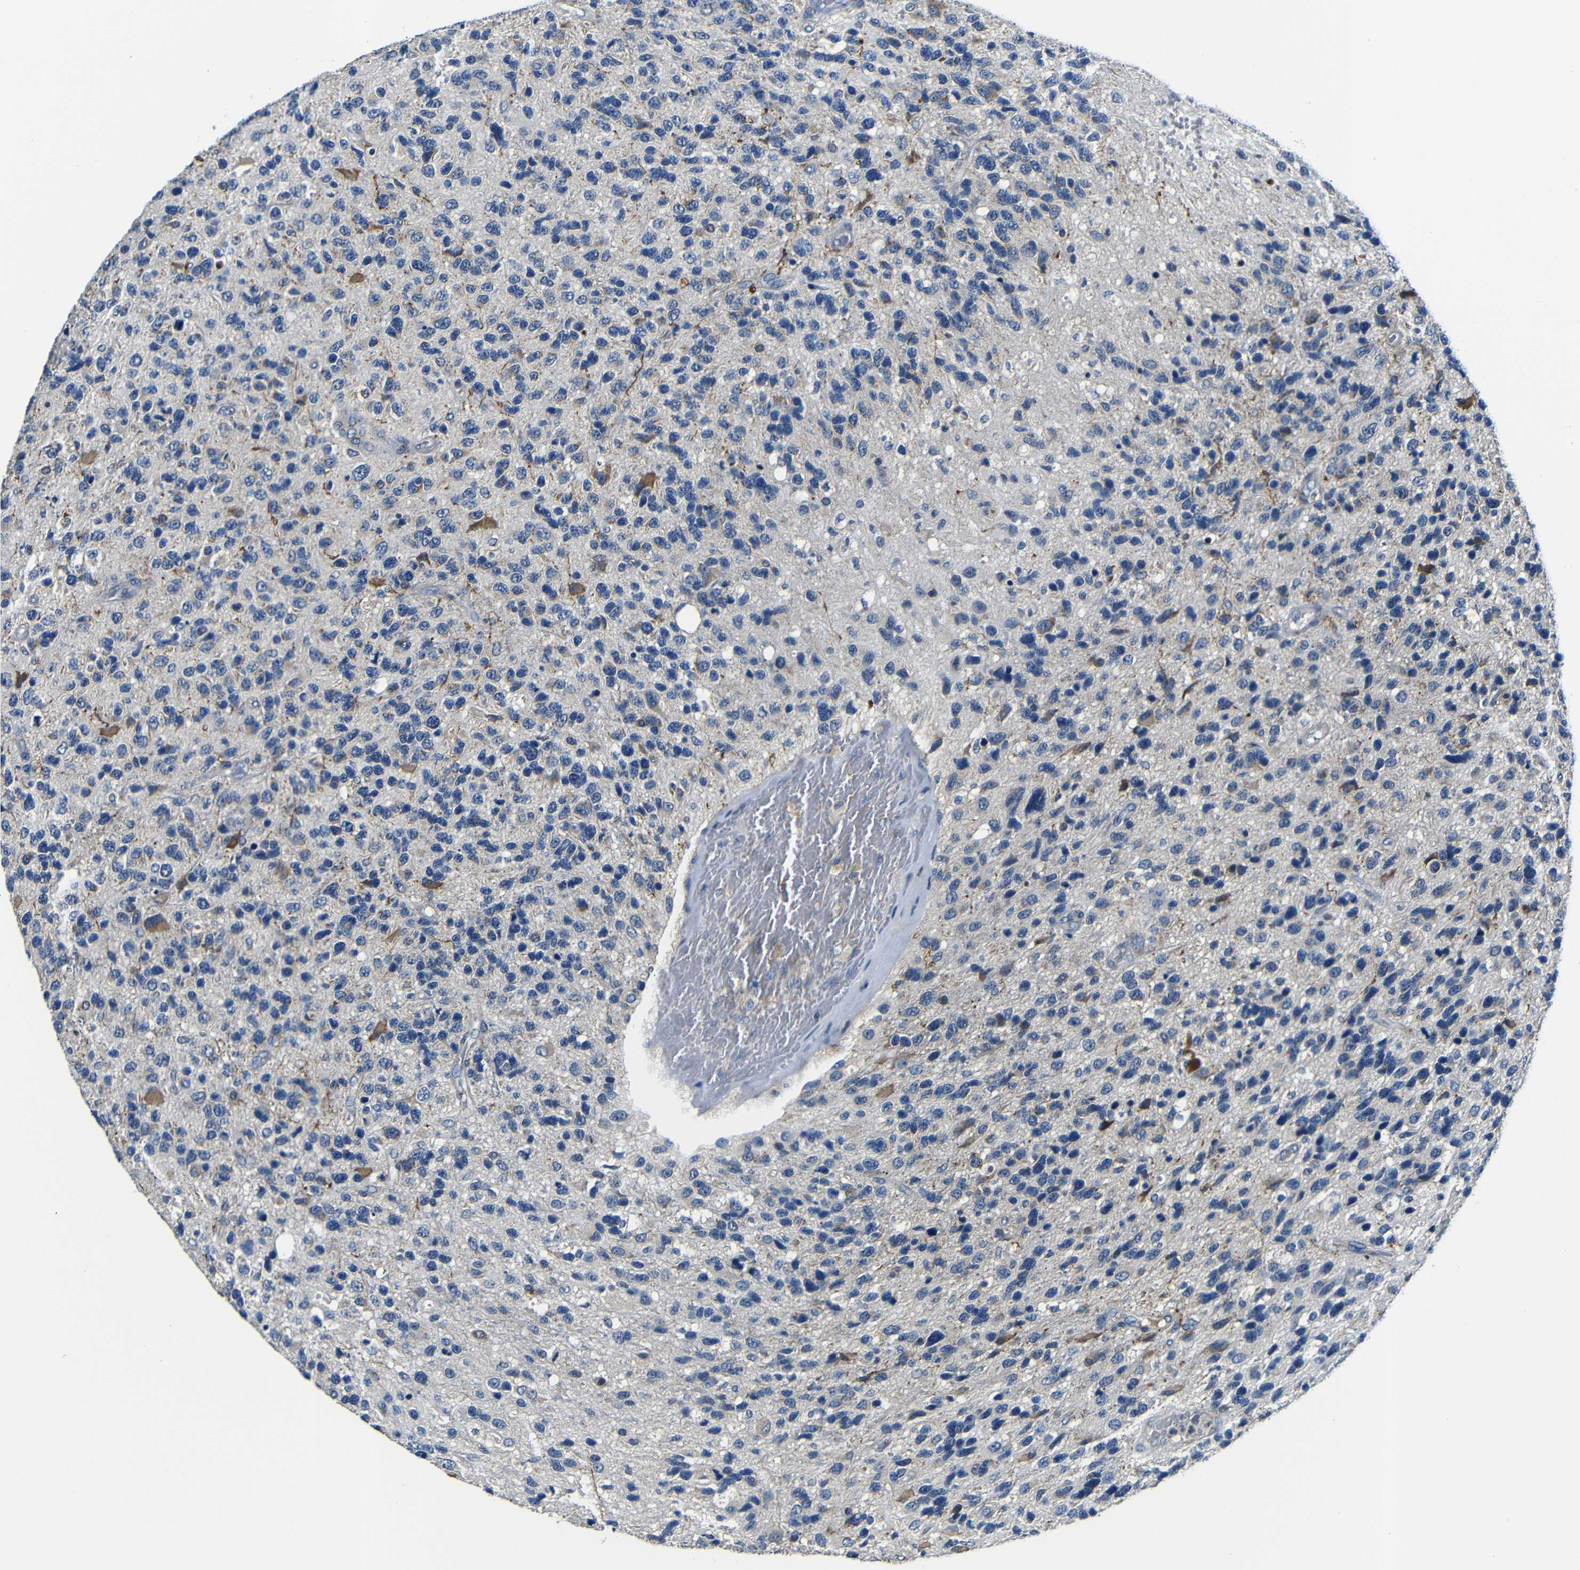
{"staining": {"intensity": "moderate", "quantity": "<25%", "location": "cytoplasmic/membranous"}, "tissue": "glioma", "cell_type": "Tumor cells", "image_type": "cancer", "snomed": [{"axis": "morphology", "description": "Glioma, malignant, High grade"}, {"axis": "topography", "description": "Brain"}], "caption": "Human malignant glioma (high-grade) stained for a protein (brown) displays moderate cytoplasmic/membranous positive staining in about <25% of tumor cells.", "gene": "FKBP14", "patient": {"sex": "female", "age": 58}}